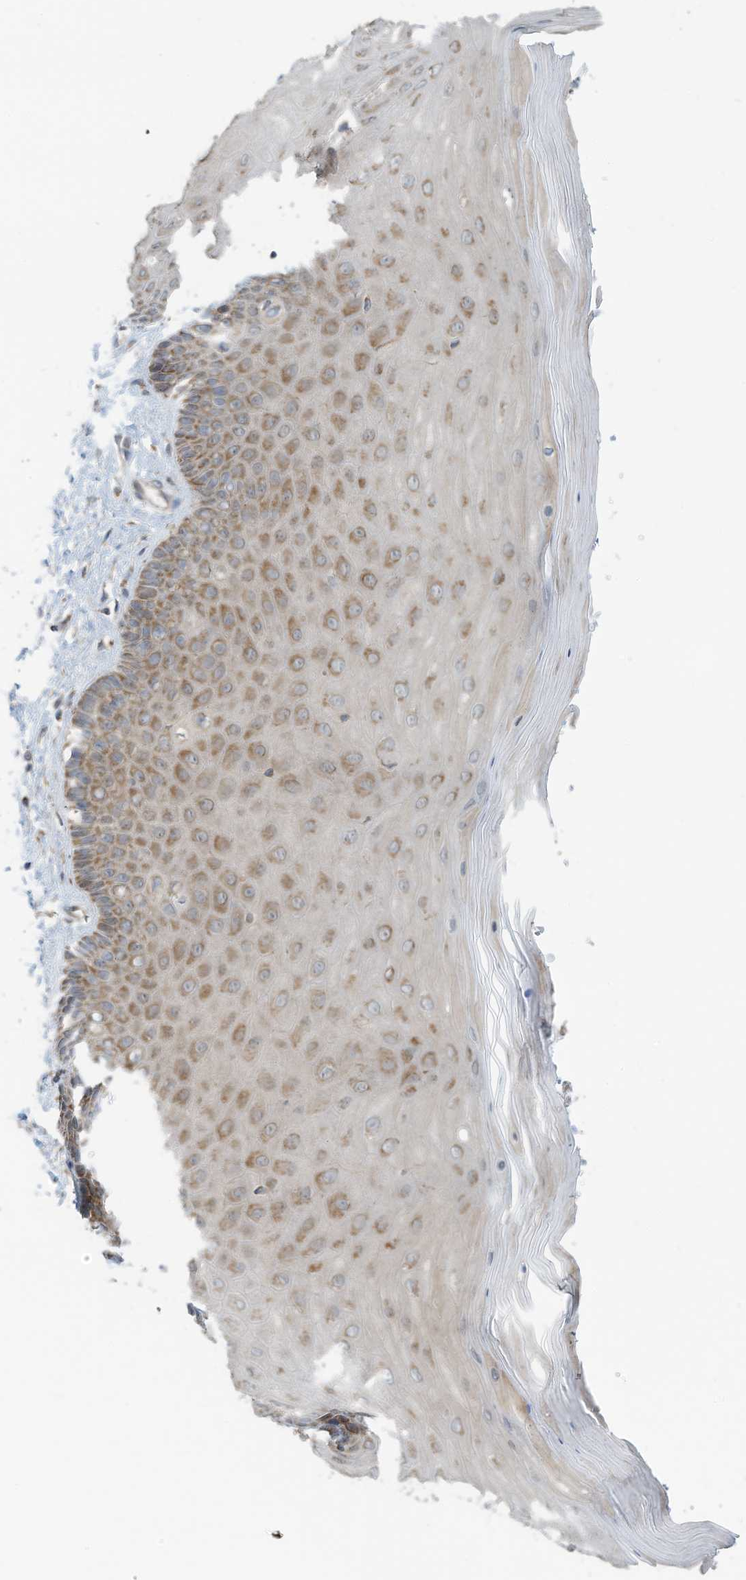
{"staining": {"intensity": "moderate", "quantity": "25%-75%", "location": "cytoplasmic/membranous"}, "tissue": "cervix", "cell_type": "Glandular cells", "image_type": "normal", "snomed": [{"axis": "morphology", "description": "Normal tissue, NOS"}, {"axis": "topography", "description": "Cervix"}], "caption": "Benign cervix exhibits moderate cytoplasmic/membranous staining in about 25%-75% of glandular cells The staining was performed using DAB to visualize the protein expression in brown, while the nuclei were stained in blue with hematoxylin (Magnification: 20x)..", "gene": "METTL6", "patient": {"sex": "female", "age": 55}}